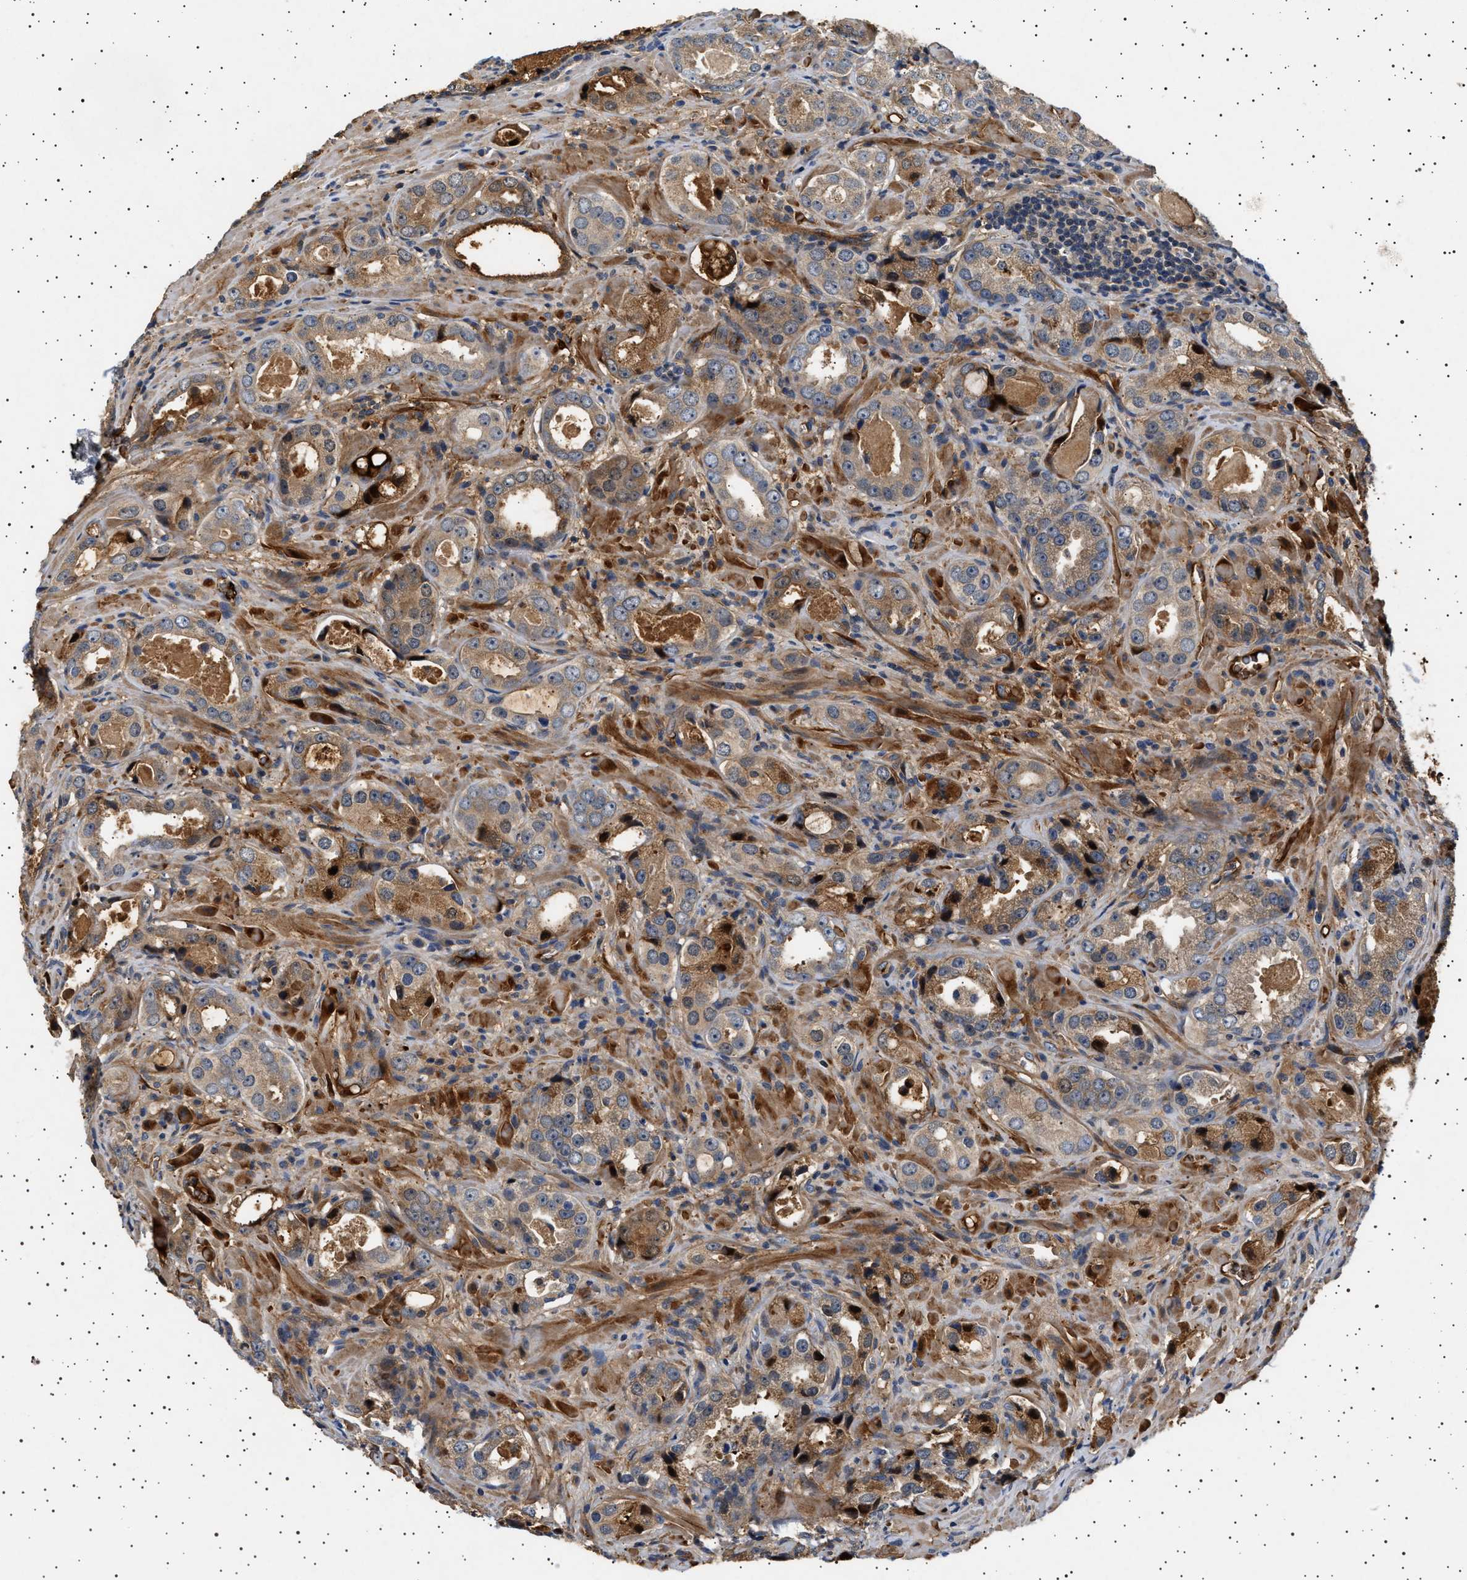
{"staining": {"intensity": "weak", "quantity": ">75%", "location": "cytoplasmic/membranous"}, "tissue": "prostate cancer", "cell_type": "Tumor cells", "image_type": "cancer", "snomed": [{"axis": "morphology", "description": "Adenocarcinoma, High grade"}, {"axis": "topography", "description": "Prostate"}], "caption": "The immunohistochemical stain shows weak cytoplasmic/membranous positivity in tumor cells of prostate adenocarcinoma (high-grade) tissue.", "gene": "FICD", "patient": {"sex": "male", "age": 63}}